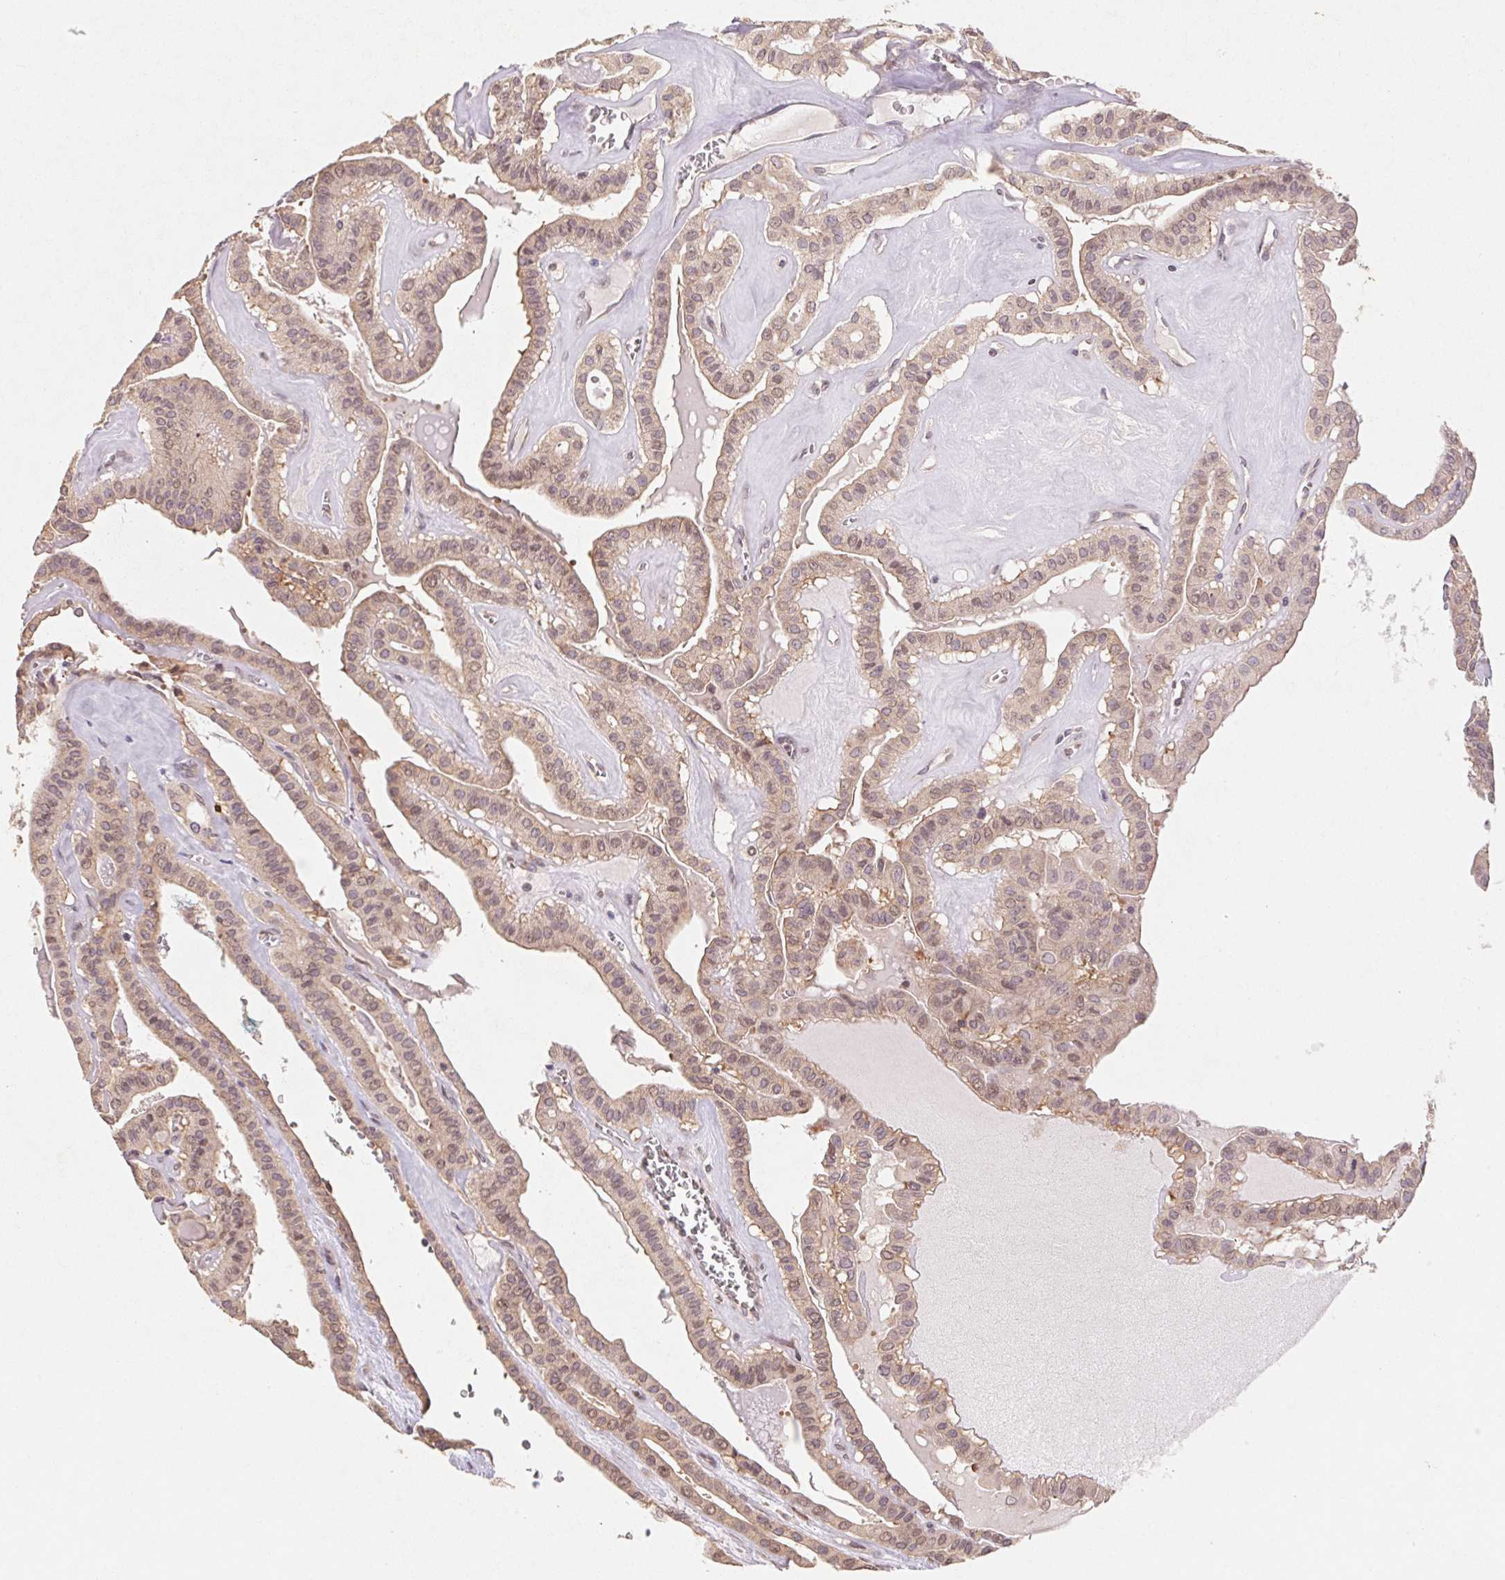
{"staining": {"intensity": "weak", "quantity": ">75%", "location": "cytoplasmic/membranous,nuclear"}, "tissue": "thyroid cancer", "cell_type": "Tumor cells", "image_type": "cancer", "snomed": [{"axis": "morphology", "description": "Papillary adenocarcinoma, NOS"}, {"axis": "topography", "description": "Thyroid gland"}], "caption": "This image displays IHC staining of thyroid papillary adenocarcinoma, with low weak cytoplasmic/membranous and nuclear expression in about >75% of tumor cells.", "gene": "RPL27A", "patient": {"sex": "male", "age": 52}}